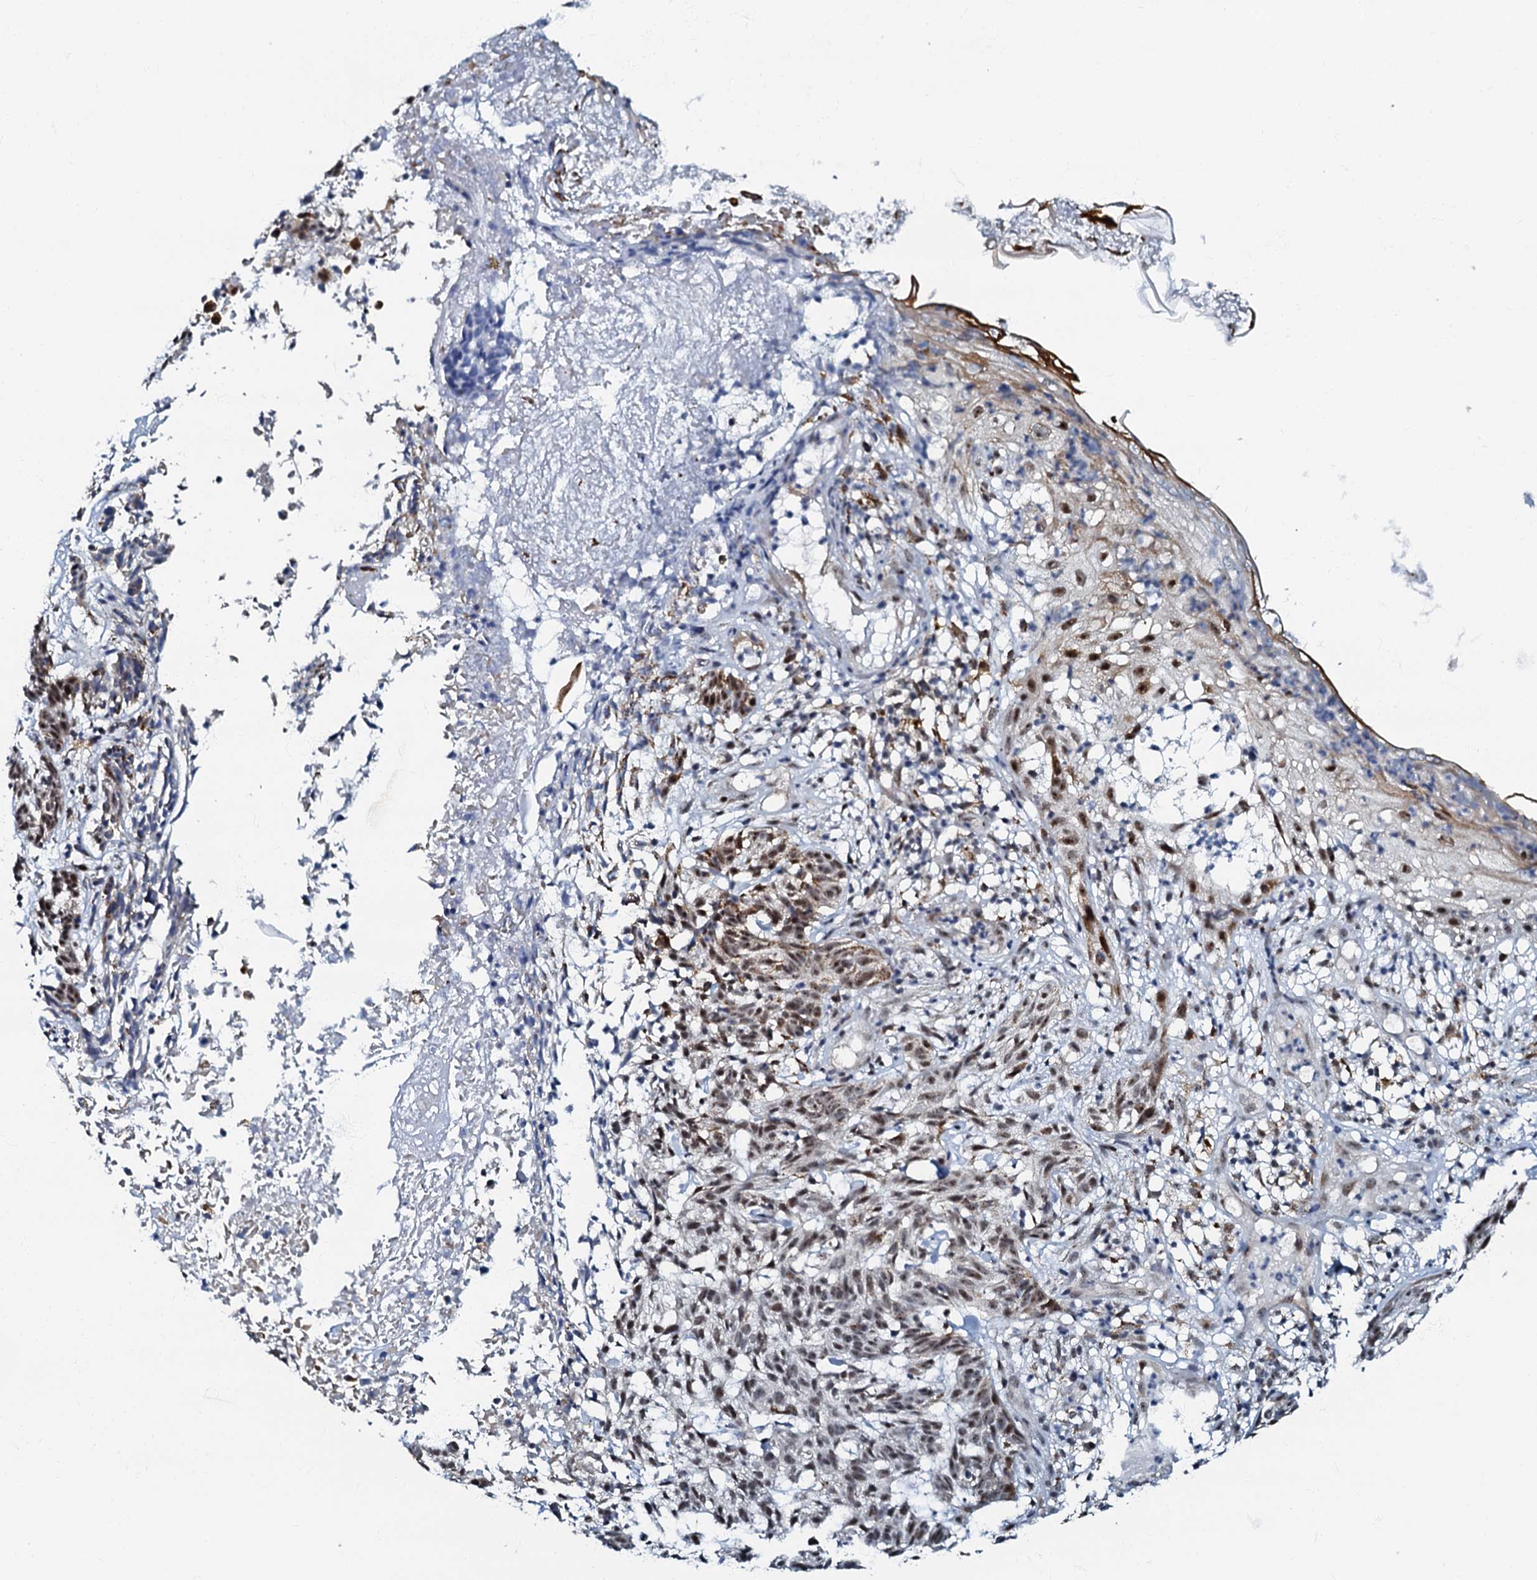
{"staining": {"intensity": "moderate", "quantity": "25%-75%", "location": "nuclear"}, "tissue": "skin cancer", "cell_type": "Tumor cells", "image_type": "cancer", "snomed": [{"axis": "morphology", "description": "Basal cell carcinoma"}, {"axis": "topography", "description": "Skin"}], "caption": "Immunohistochemistry (IHC) staining of skin cancer, which demonstrates medium levels of moderate nuclear expression in approximately 25%-75% of tumor cells indicating moderate nuclear protein expression. The staining was performed using DAB (3,3'-diaminobenzidine) (brown) for protein detection and nuclei were counterstained in hematoxylin (blue).", "gene": "OLAH", "patient": {"sex": "male", "age": 85}}